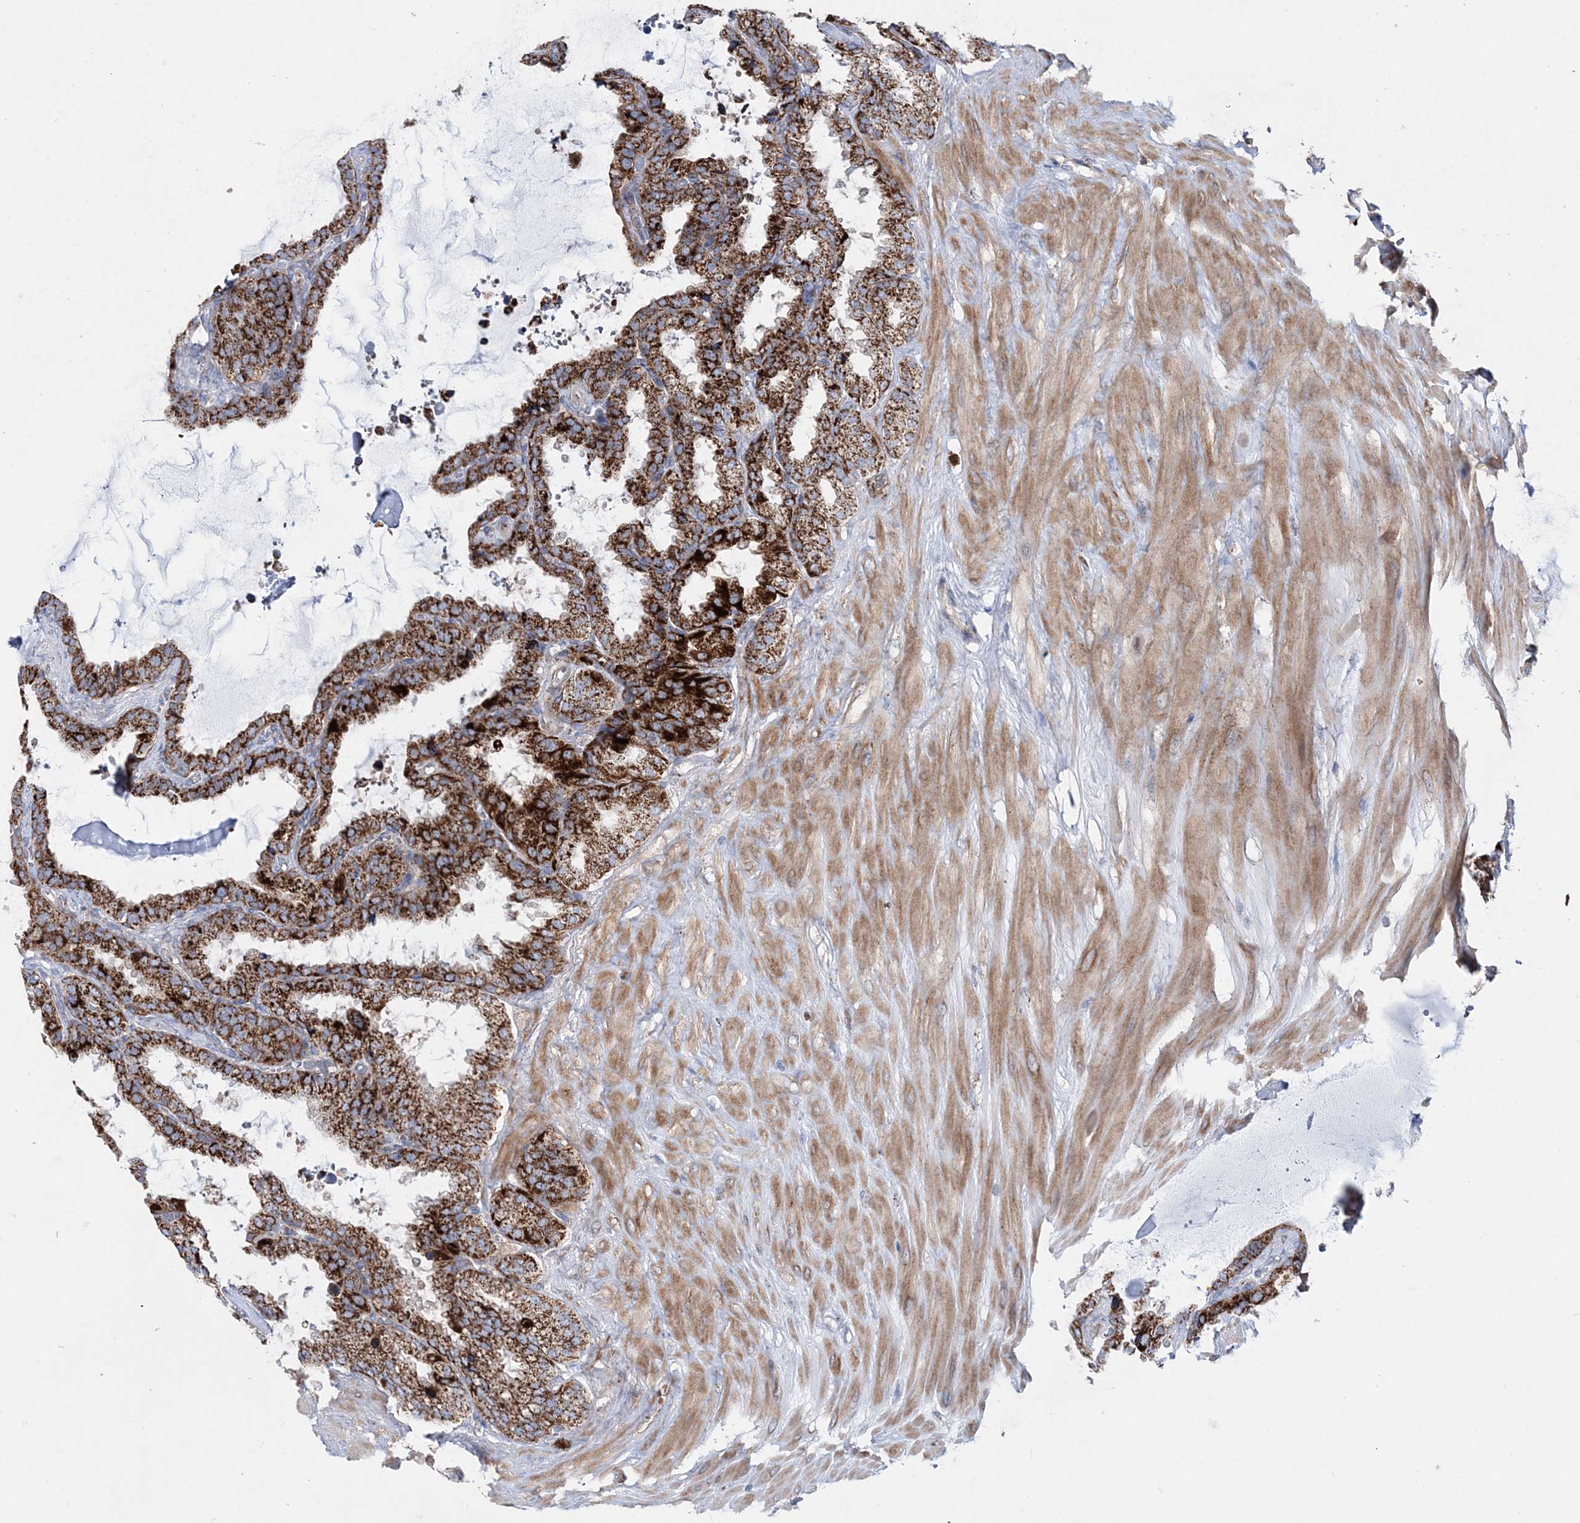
{"staining": {"intensity": "strong", "quantity": ">75%", "location": "cytoplasmic/membranous"}, "tissue": "seminal vesicle", "cell_type": "Glandular cells", "image_type": "normal", "snomed": [{"axis": "morphology", "description": "Normal tissue, NOS"}, {"axis": "topography", "description": "Seminal veicle"}], "caption": "DAB immunohistochemical staining of normal seminal vesicle demonstrates strong cytoplasmic/membranous protein expression in about >75% of glandular cells. (brown staining indicates protein expression, while blue staining denotes nuclei).", "gene": "NGLY1", "patient": {"sex": "male", "age": 46}}